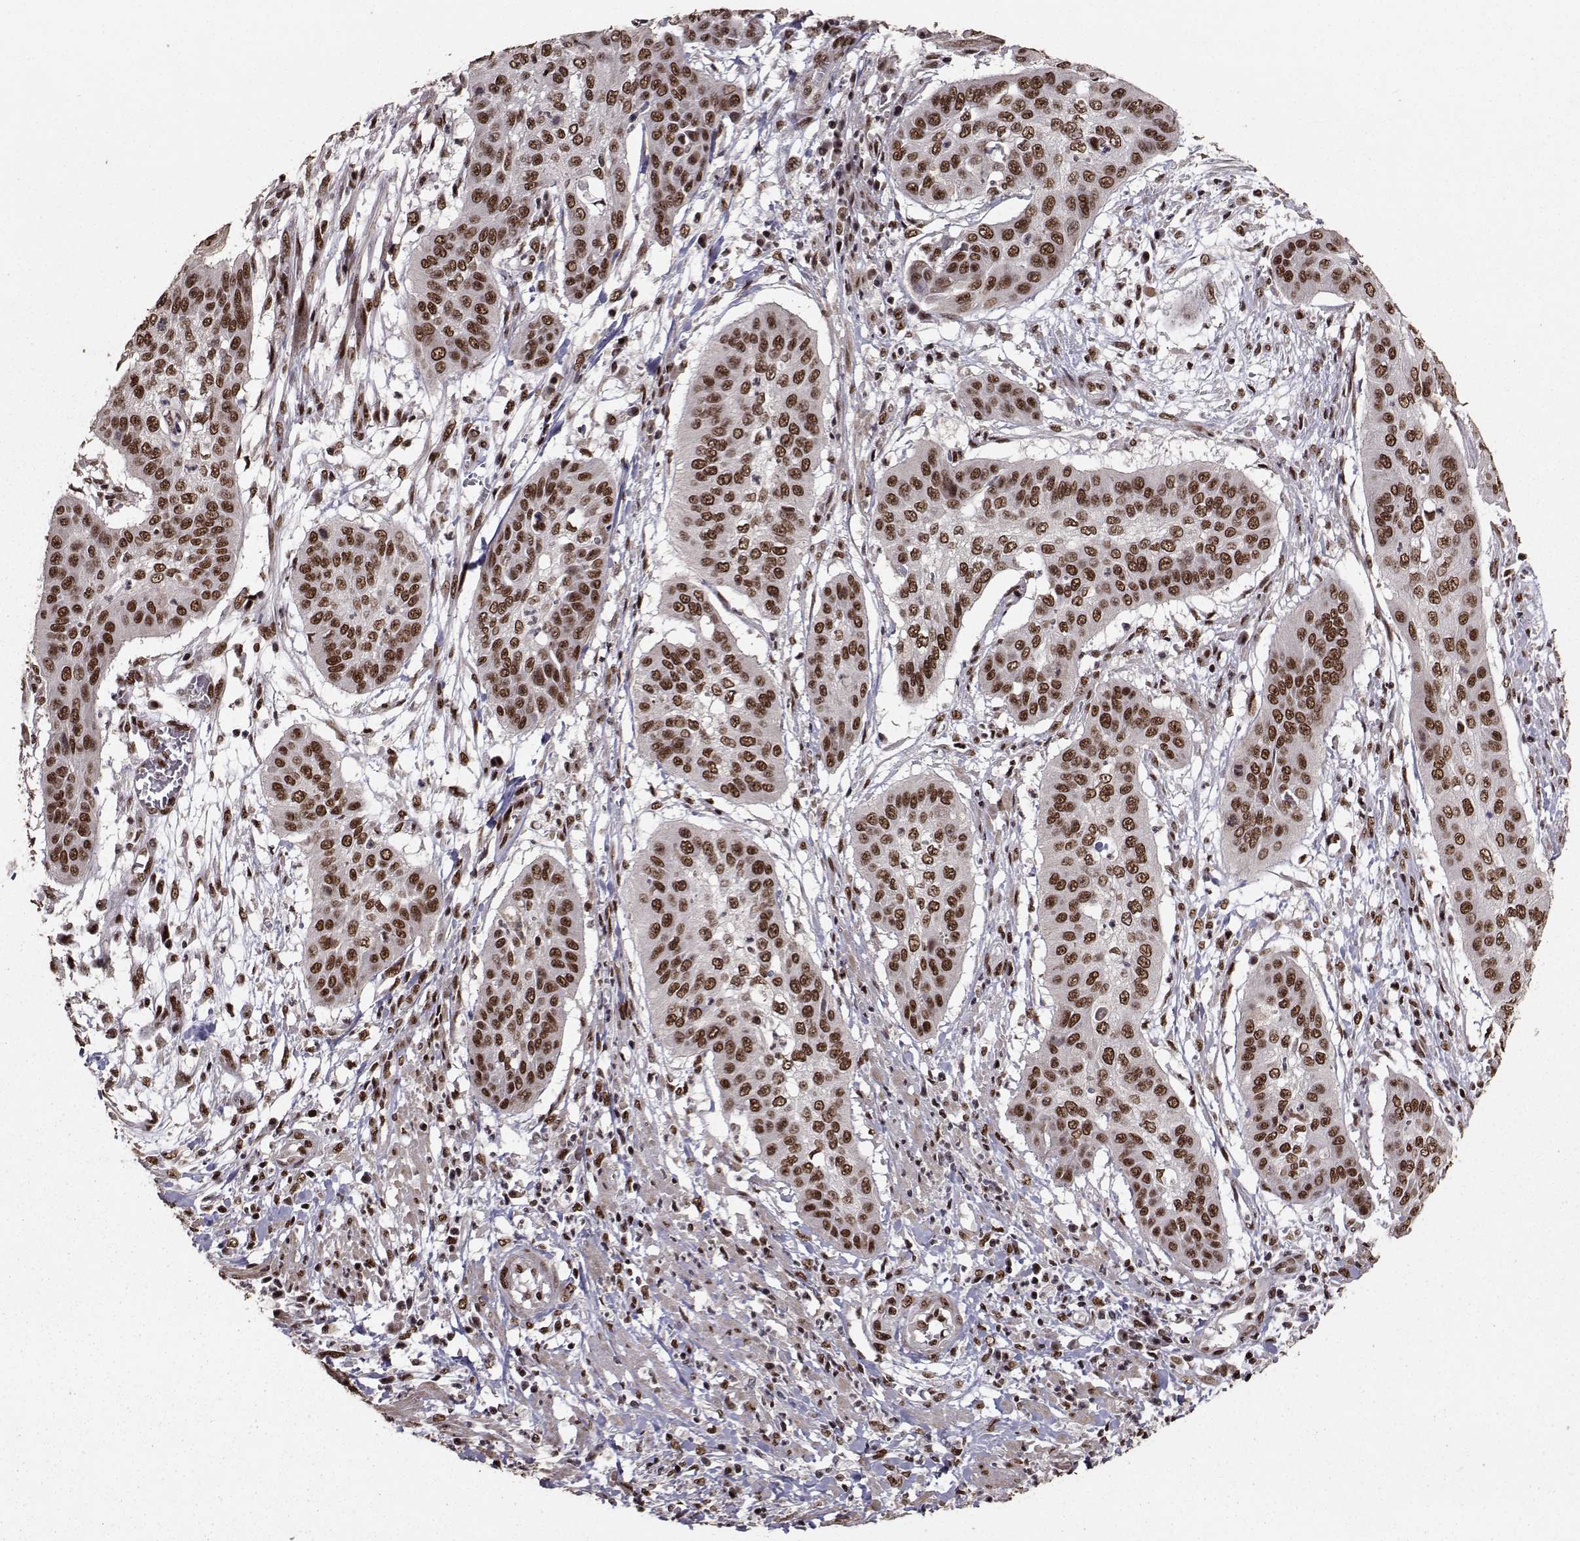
{"staining": {"intensity": "strong", "quantity": ">75%", "location": "nuclear"}, "tissue": "cervical cancer", "cell_type": "Tumor cells", "image_type": "cancer", "snomed": [{"axis": "morphology", "description": "Squamous cell carcinoma, NOS"}, {"axis": "topography", "description": "Cervix"}], "caption": "IHC of human cervical squamous cell carcinoma demonstrates high levels of strong nuclear expression in about >75% of tumor cells.", "gene": "SF1", "patient": {"sex": "female", "age": 39}}